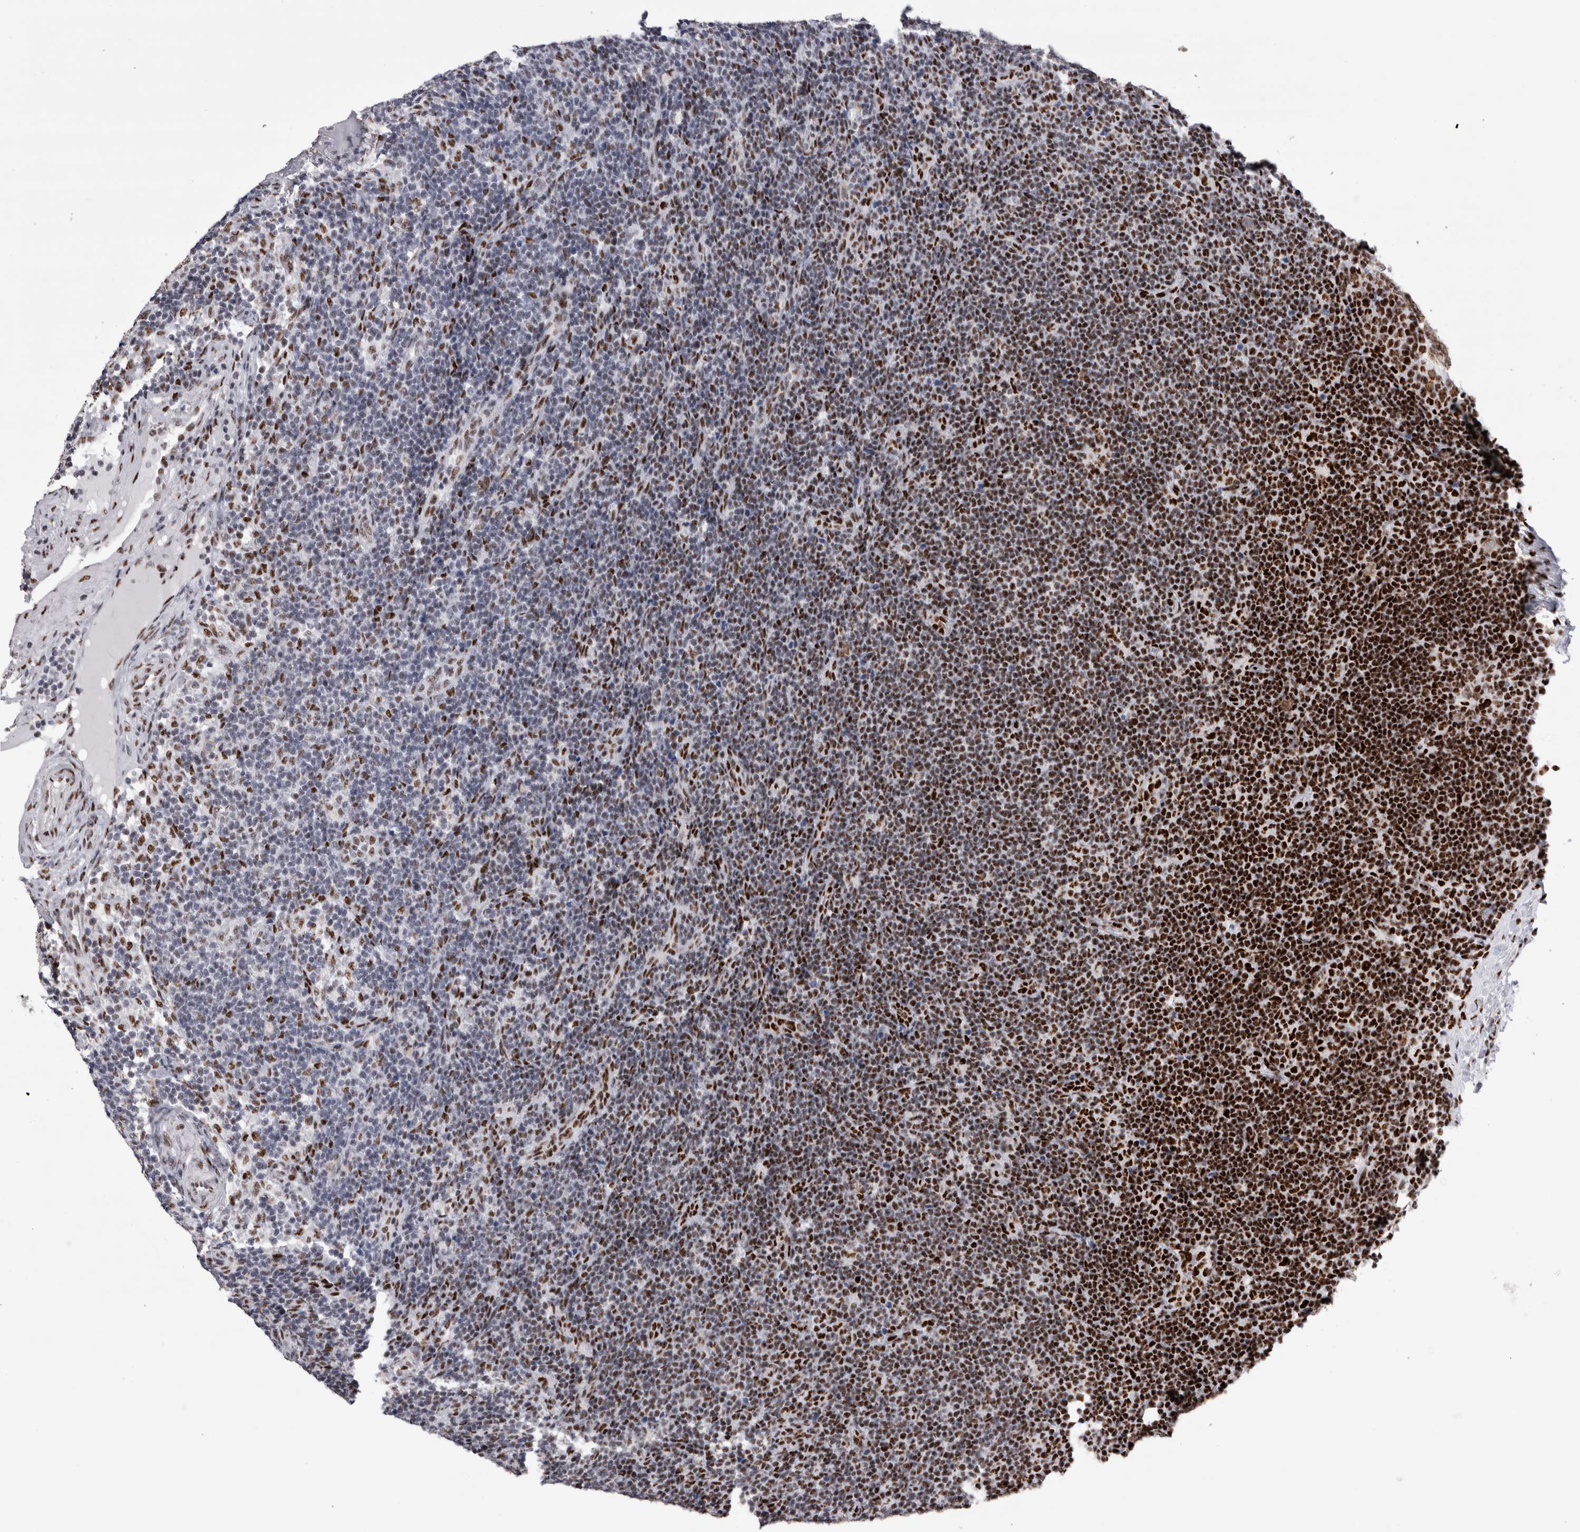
{"staining": {"intensity": "strong", "quantity": ">75%", "location": "nuclear"}, "tissue": "lymph node", "cell_type": "Germinal center cells", "image_type": "normal", "snomed": [{"axis": "morphology", "description": "Normal tissue, NOS"}, {"axis": "topography", "description": "Lymph node"}], "caption": "Immunohistochemistry (IHC) image of normal lymph node stained for a protein (brown), which reveals high levels of strong nuclear positivity in approximately >75% of germinal center cells.", "gene": "RBM6", "patient": {"sex": "female", "age": 22}}